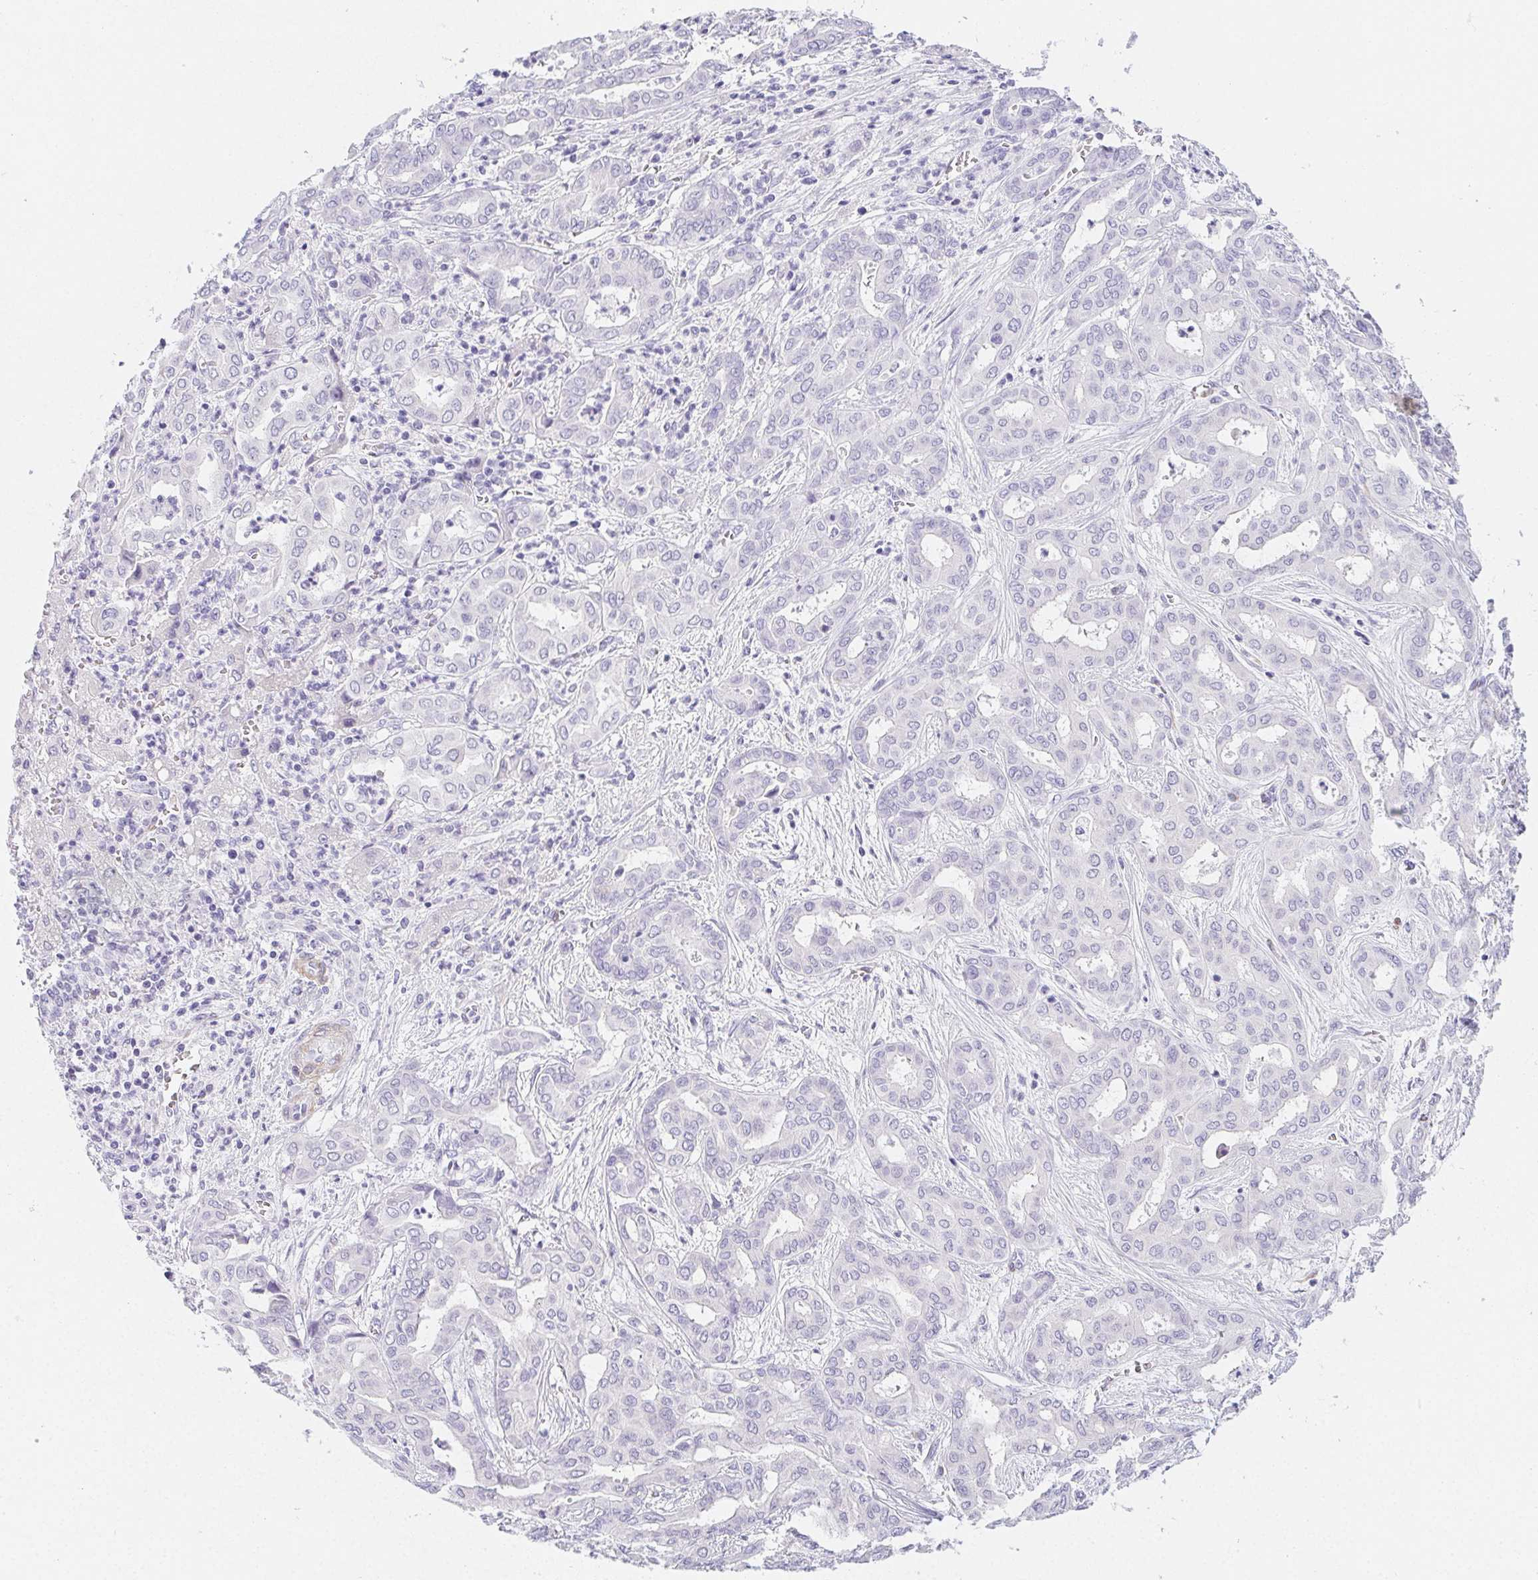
{"staining": {"intensity": "negative", "quantity": "none", "location": "none"}, "tissue": "liver cancer", "cell_type": "Tumor cells", "image_type": "cancer", "snomed": [{"axis": "morphology", "description": "Cholangiocarcinoma"}, {"axis": "topography", "description": "Liver"}], "caption": "DAB immunohistochemical staining of human liver cancer (cholangiocarcinoma) reveals no significant positivity in tumor cells.", "gene": "HRC", "patient": {"sex": "female", "age": 64}}